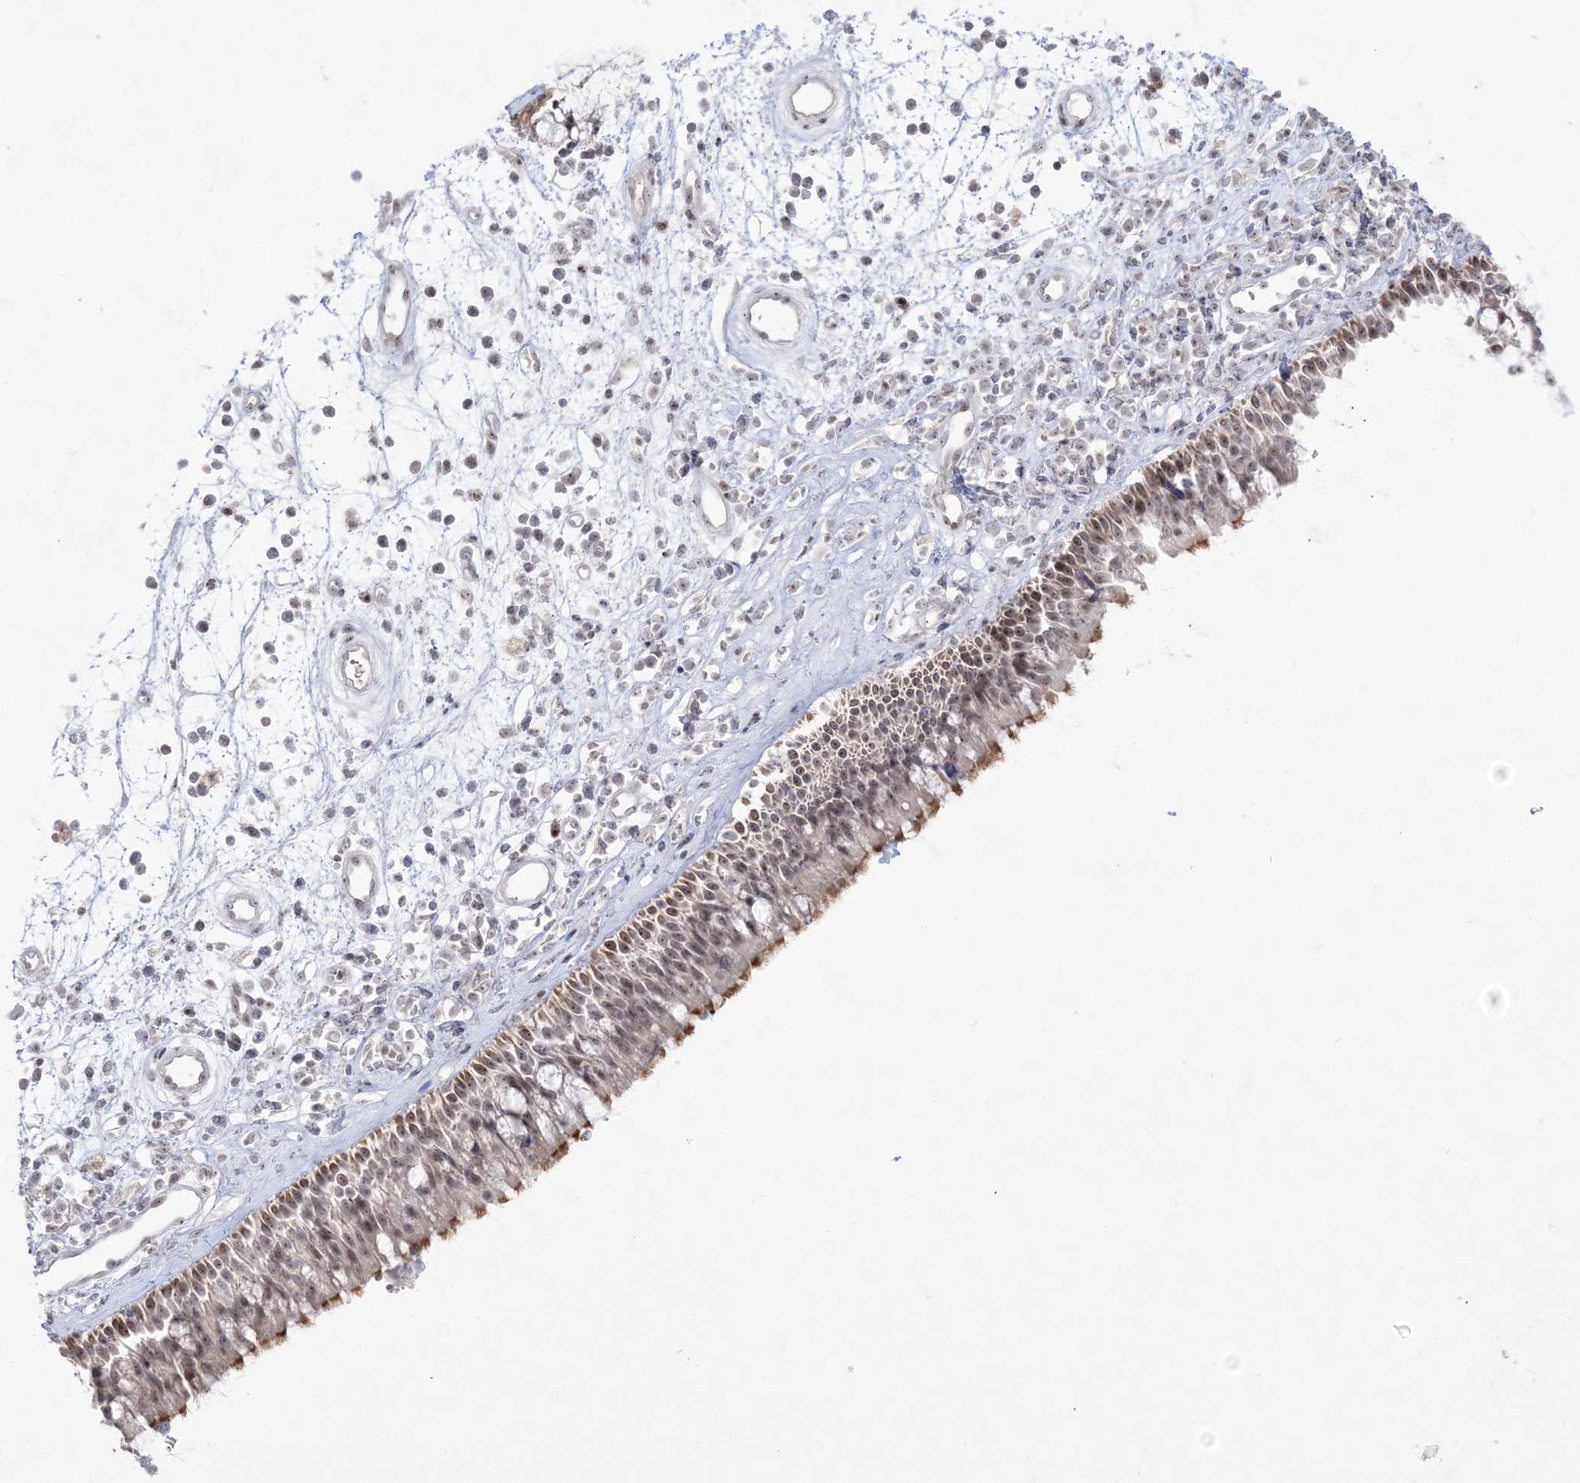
{"staining": {"intensity": "moderate", "quantity": ">75%", "location": "cytoplasmic/membranous,nuclear"}, "tissue": "nasopharynx", "cell_type": "Respiratory epithelial cells", "image_type": "normal", "snomed": [{"axis": "morphology", "description": "Normal tissue, NOS"}, {"axis": "morphology", "description": "Inflammation, NOS"}, {"axis": "morphology", "description": "Malignant melanoma, Metastatic site"}, {"axis": "topography", "description": "Nasopharynx"}], "caption": "Immunohistochemical staining of benign nasopharynx exhibits moderate cytoplasmic/membranous,nuclear protein staining in about >75% of respiratory epithelial cells.", "gene": "SH3BP4", "patient": {"sex": "male", "age": 70}}